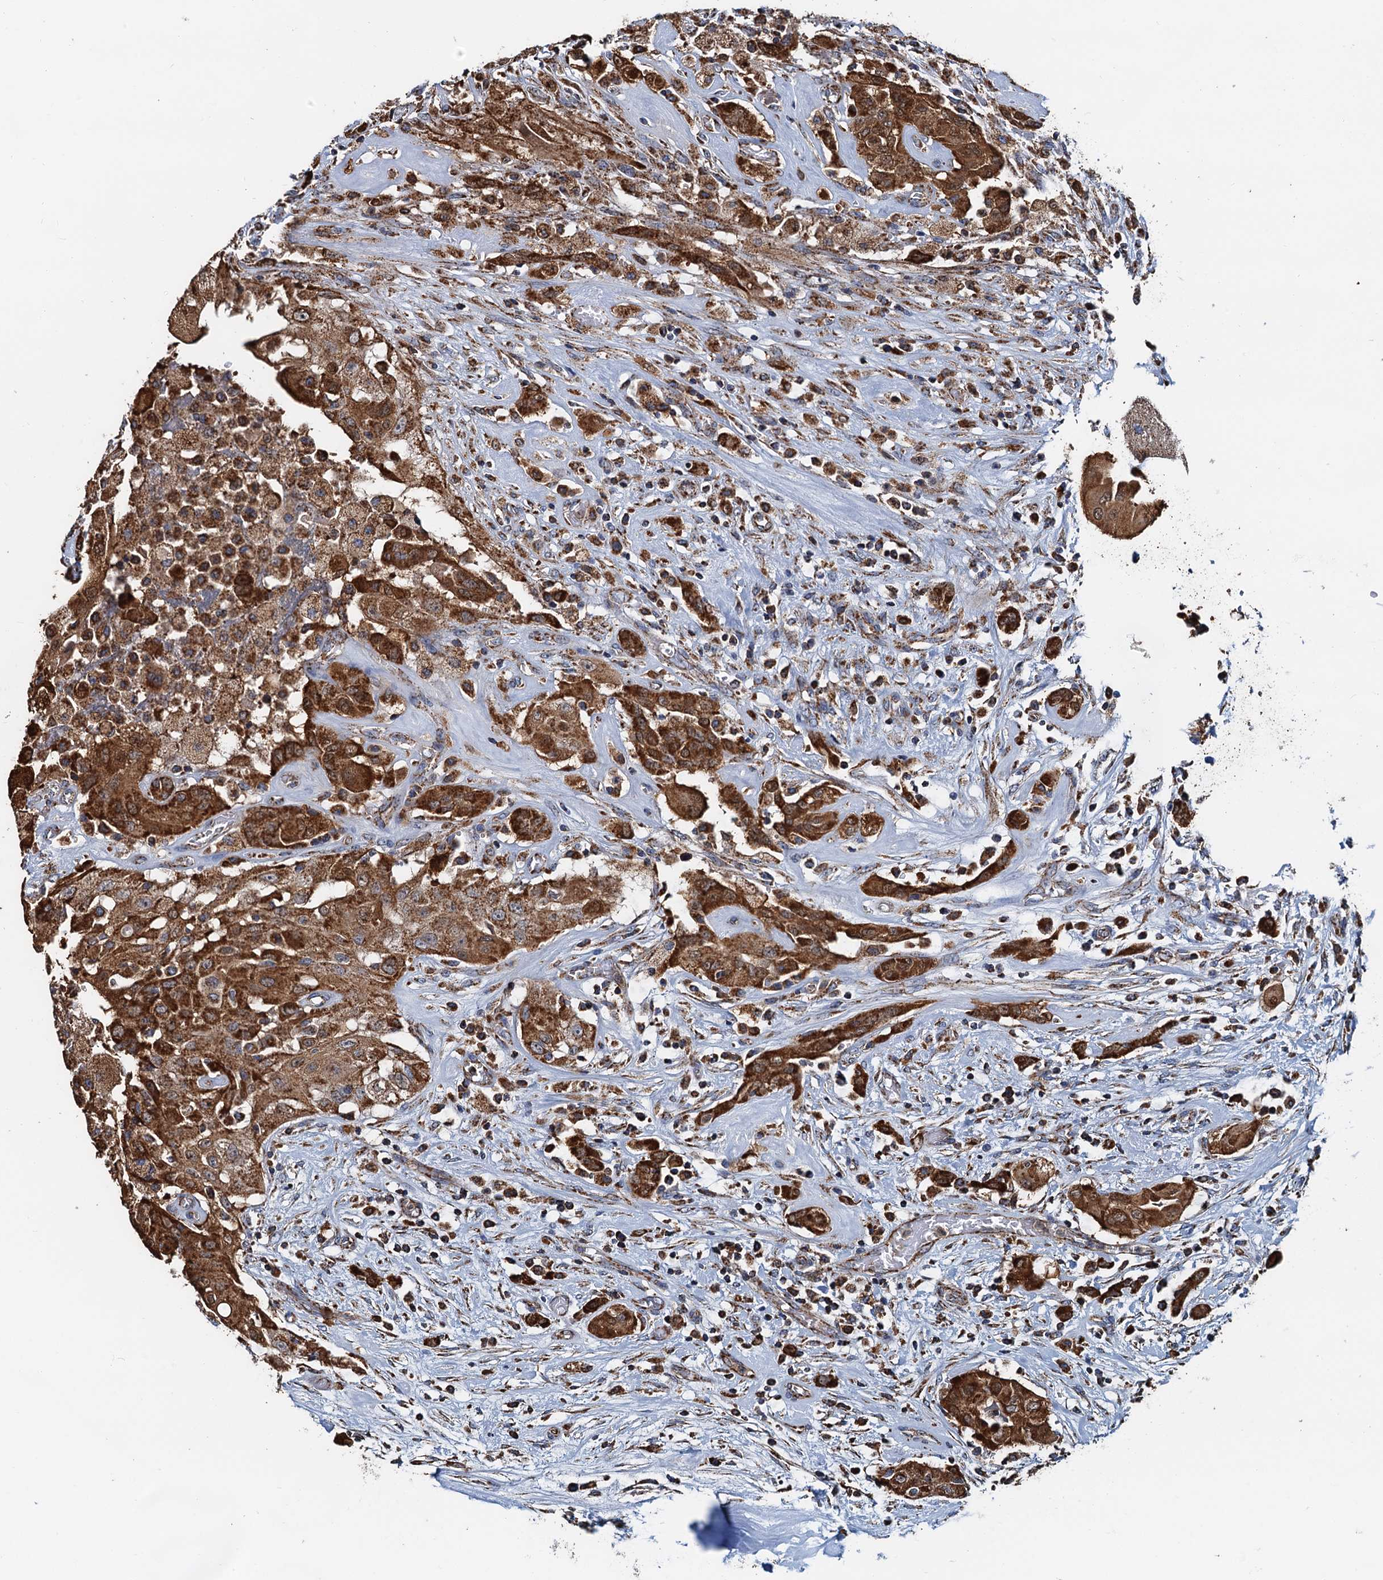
{"staining": {"intensity": "strong", "quantity": ">75%", "location": "cytoplasmic/membranous"}, "tissue": "thyroid cancer", "cell_type": "Tumor cells", "image_type": "cancer", "snomed": [{"axis": "morphology", "description": "Papillary adenocarcinoma, NOS"}, {"axis": "topography", "description": "Thyroid gland"}], "caption": "Strong cytoplasmic/membranous positivity is appreciated in approximately >75% of tumor cells in thyroid papillary adenocarcinoma.", "gene": "AAGAB", "patient": {"sex": "female", "age": 59}}